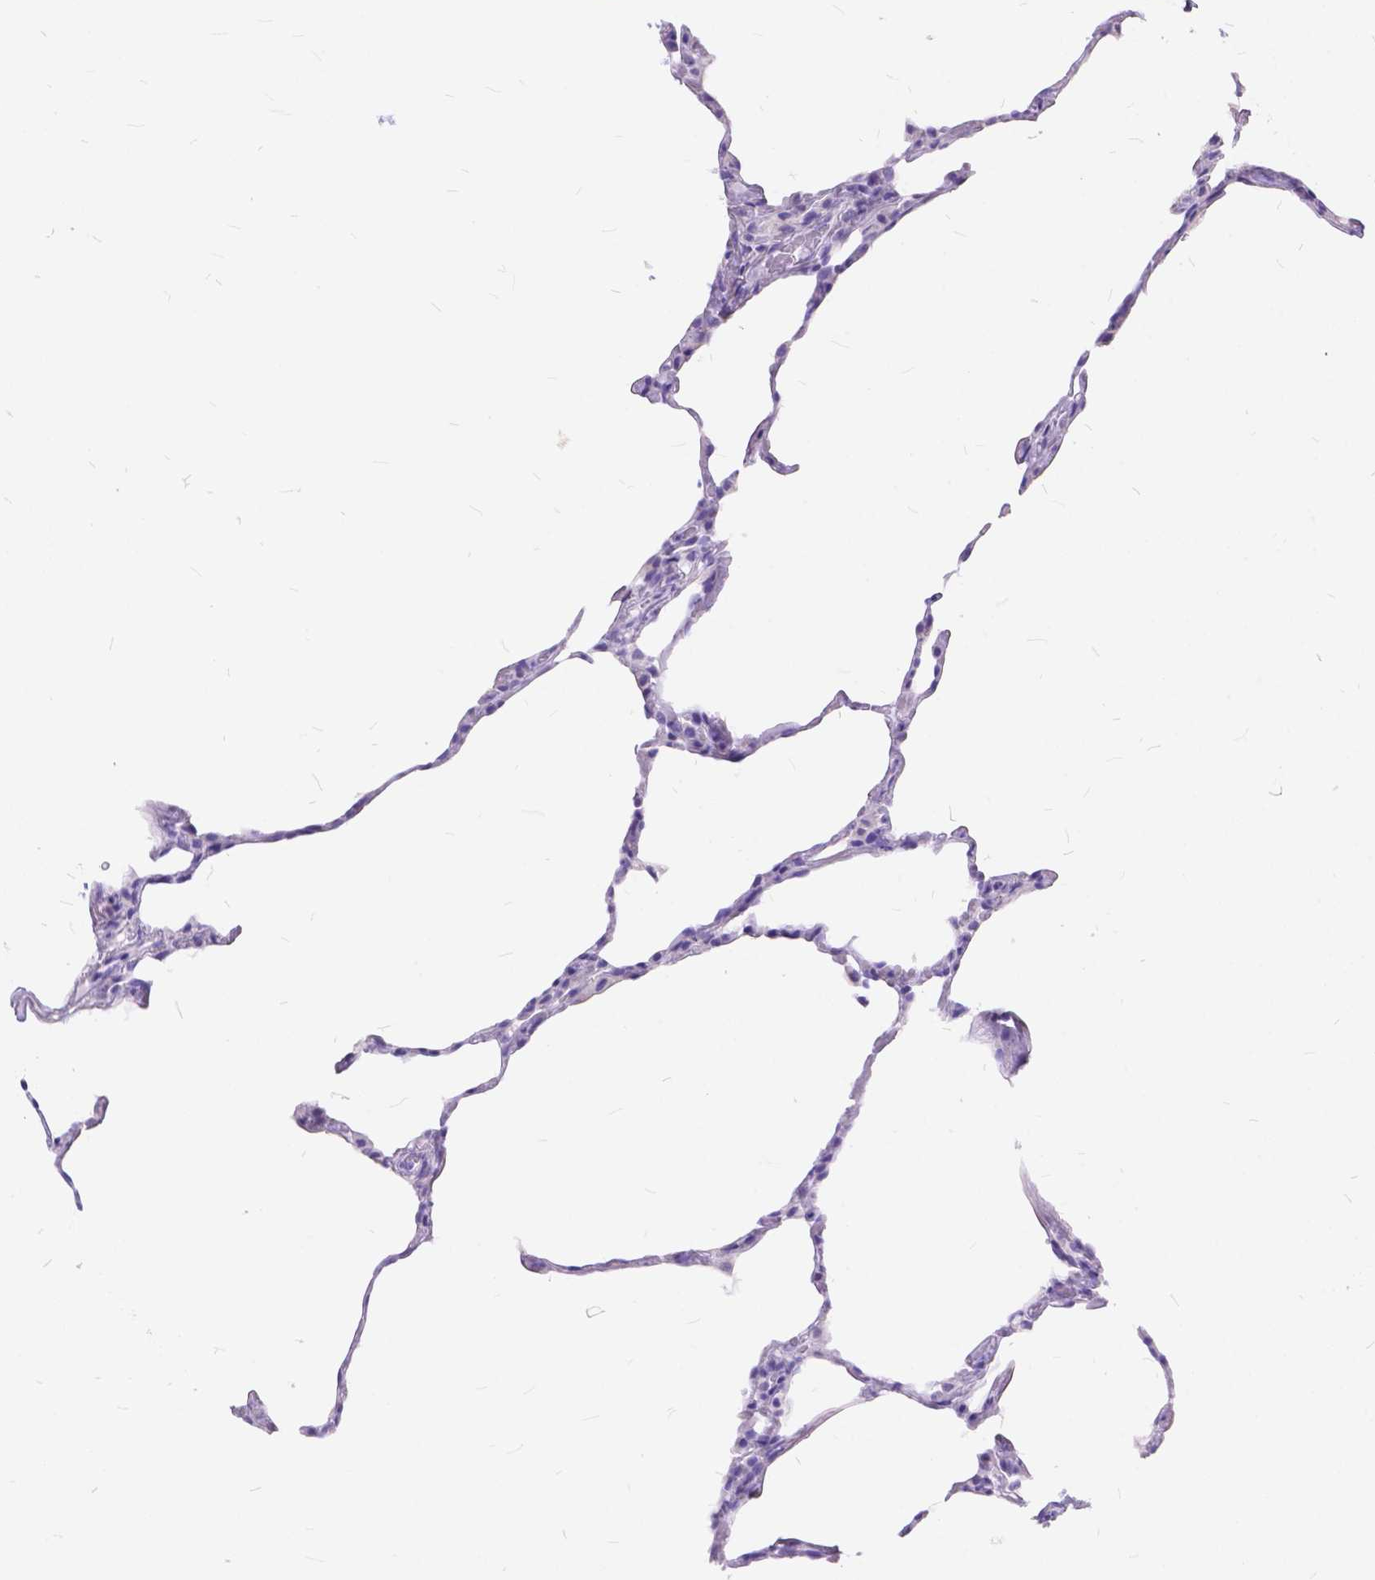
{"staining": {"intensity": "negative", "quantity": "none", "location": "none"}, "tissue": "lung", "cell_type": "Alveolar cells", "image_type": "normal", "snomed": [{"axis": "morphology", "description": "Normal tissue, NOS"}, {"axis": "topography", "description": "Lung"}], "caption": "Immunohistochemistry (IHC) image of benign lung: lung stained with DAB exhibits no significant protein positivity in alveolar cells. (Immunohistochemistry, brightfield microscopy, high magnification).", "gene": "FOXL2", "patient": {"sex": "female", "age": 57}}